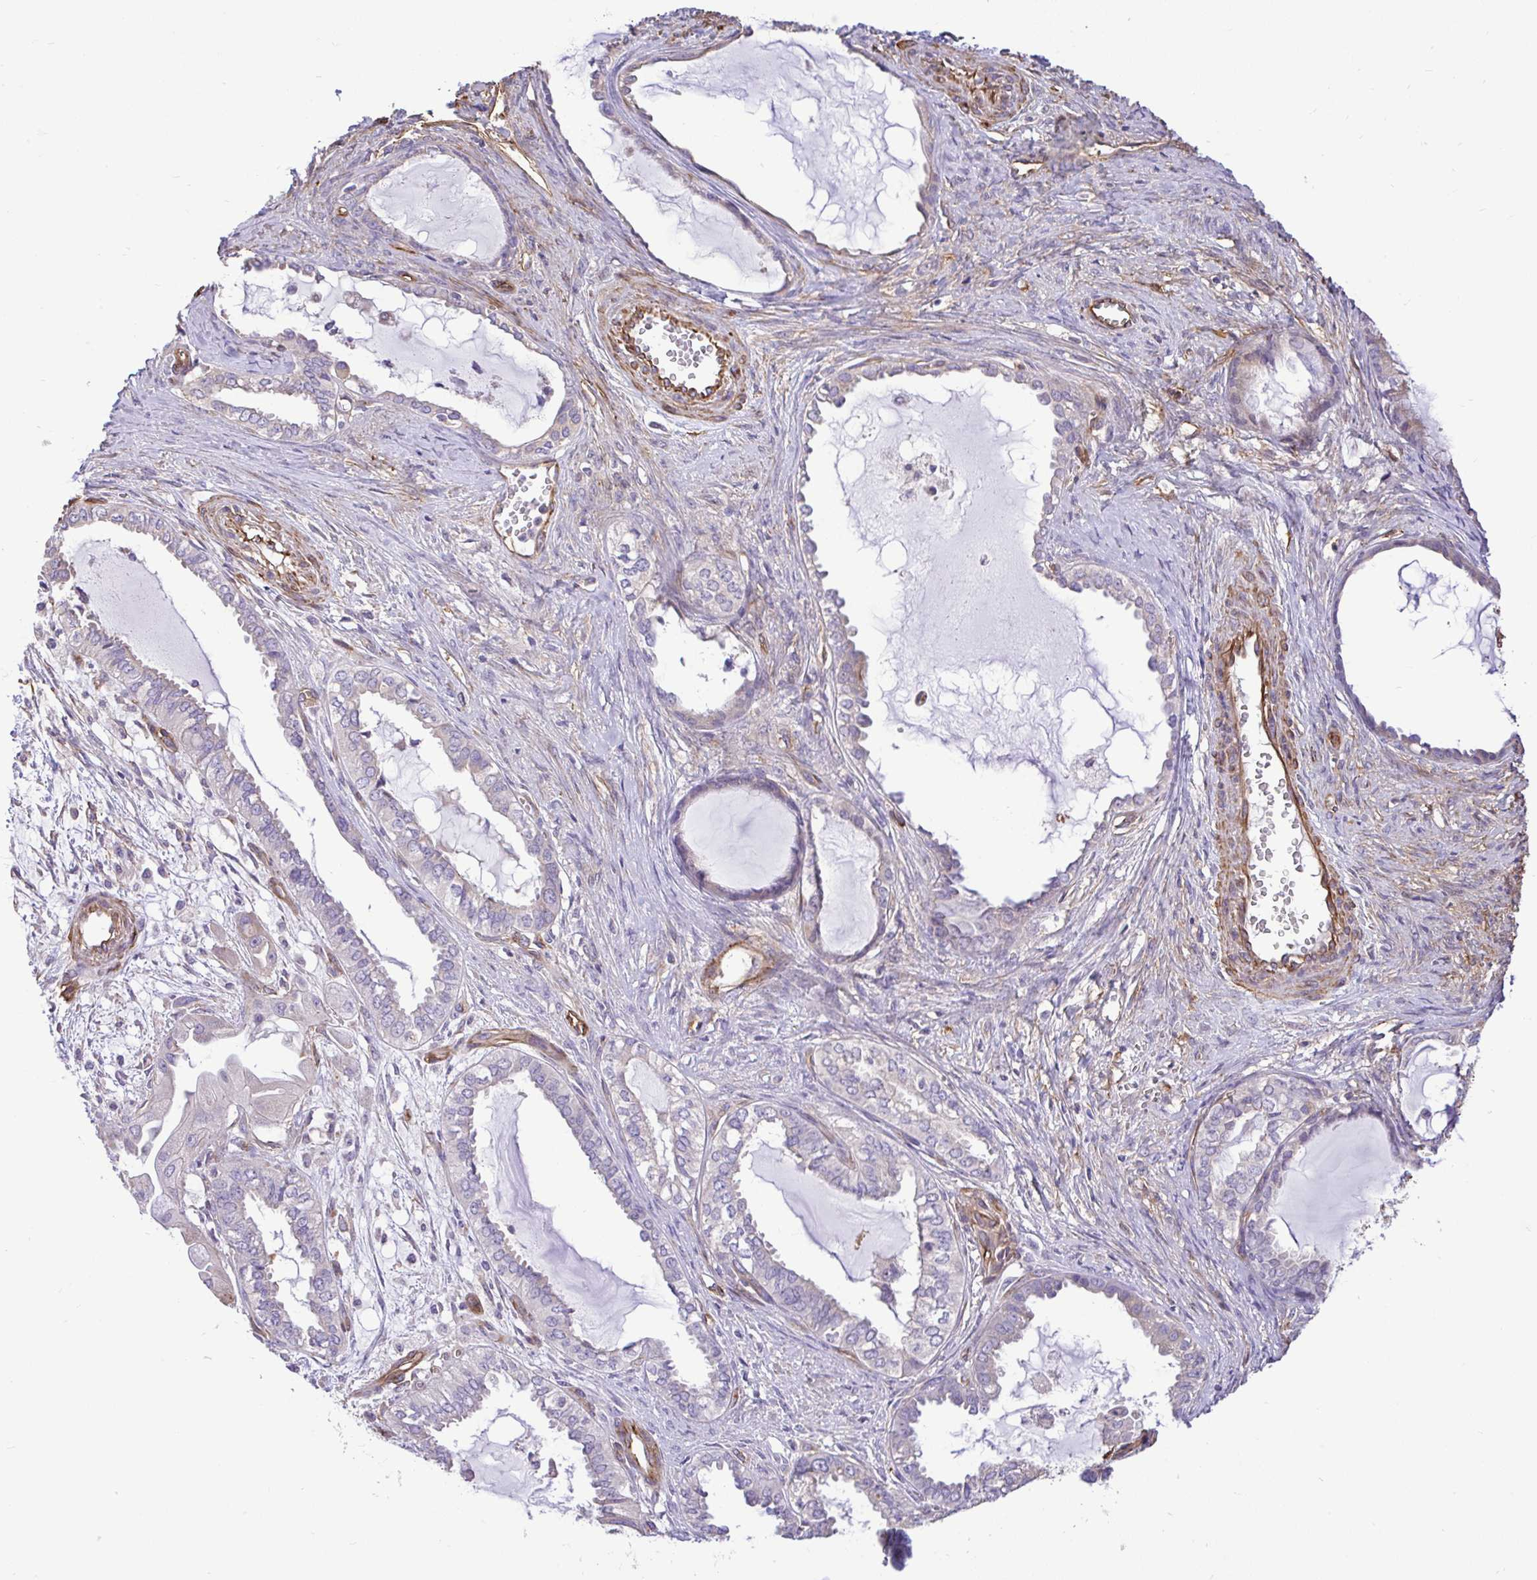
{"staining": {"intensity": "negative", "quantity": "none", "location": "none"}, "tissue": "ovarian cancer", "cell_type": "Tumor cells", "image_type": "cancer", "snomed": [{"axis": "morphology", "description": "Carcinoma, NOS"}, {"axis": "morphology", "description": "Carcinoma, endometroid"}, {"axis": "topography", "description": "Ovary"}], "caption": "This is a micrograph of IHC staining of endometroid carcinoma (ovarian), which shows no expression in tumor cells.", "gene": "PTPRK", "patient": {"sex": "female", "age": 50}}